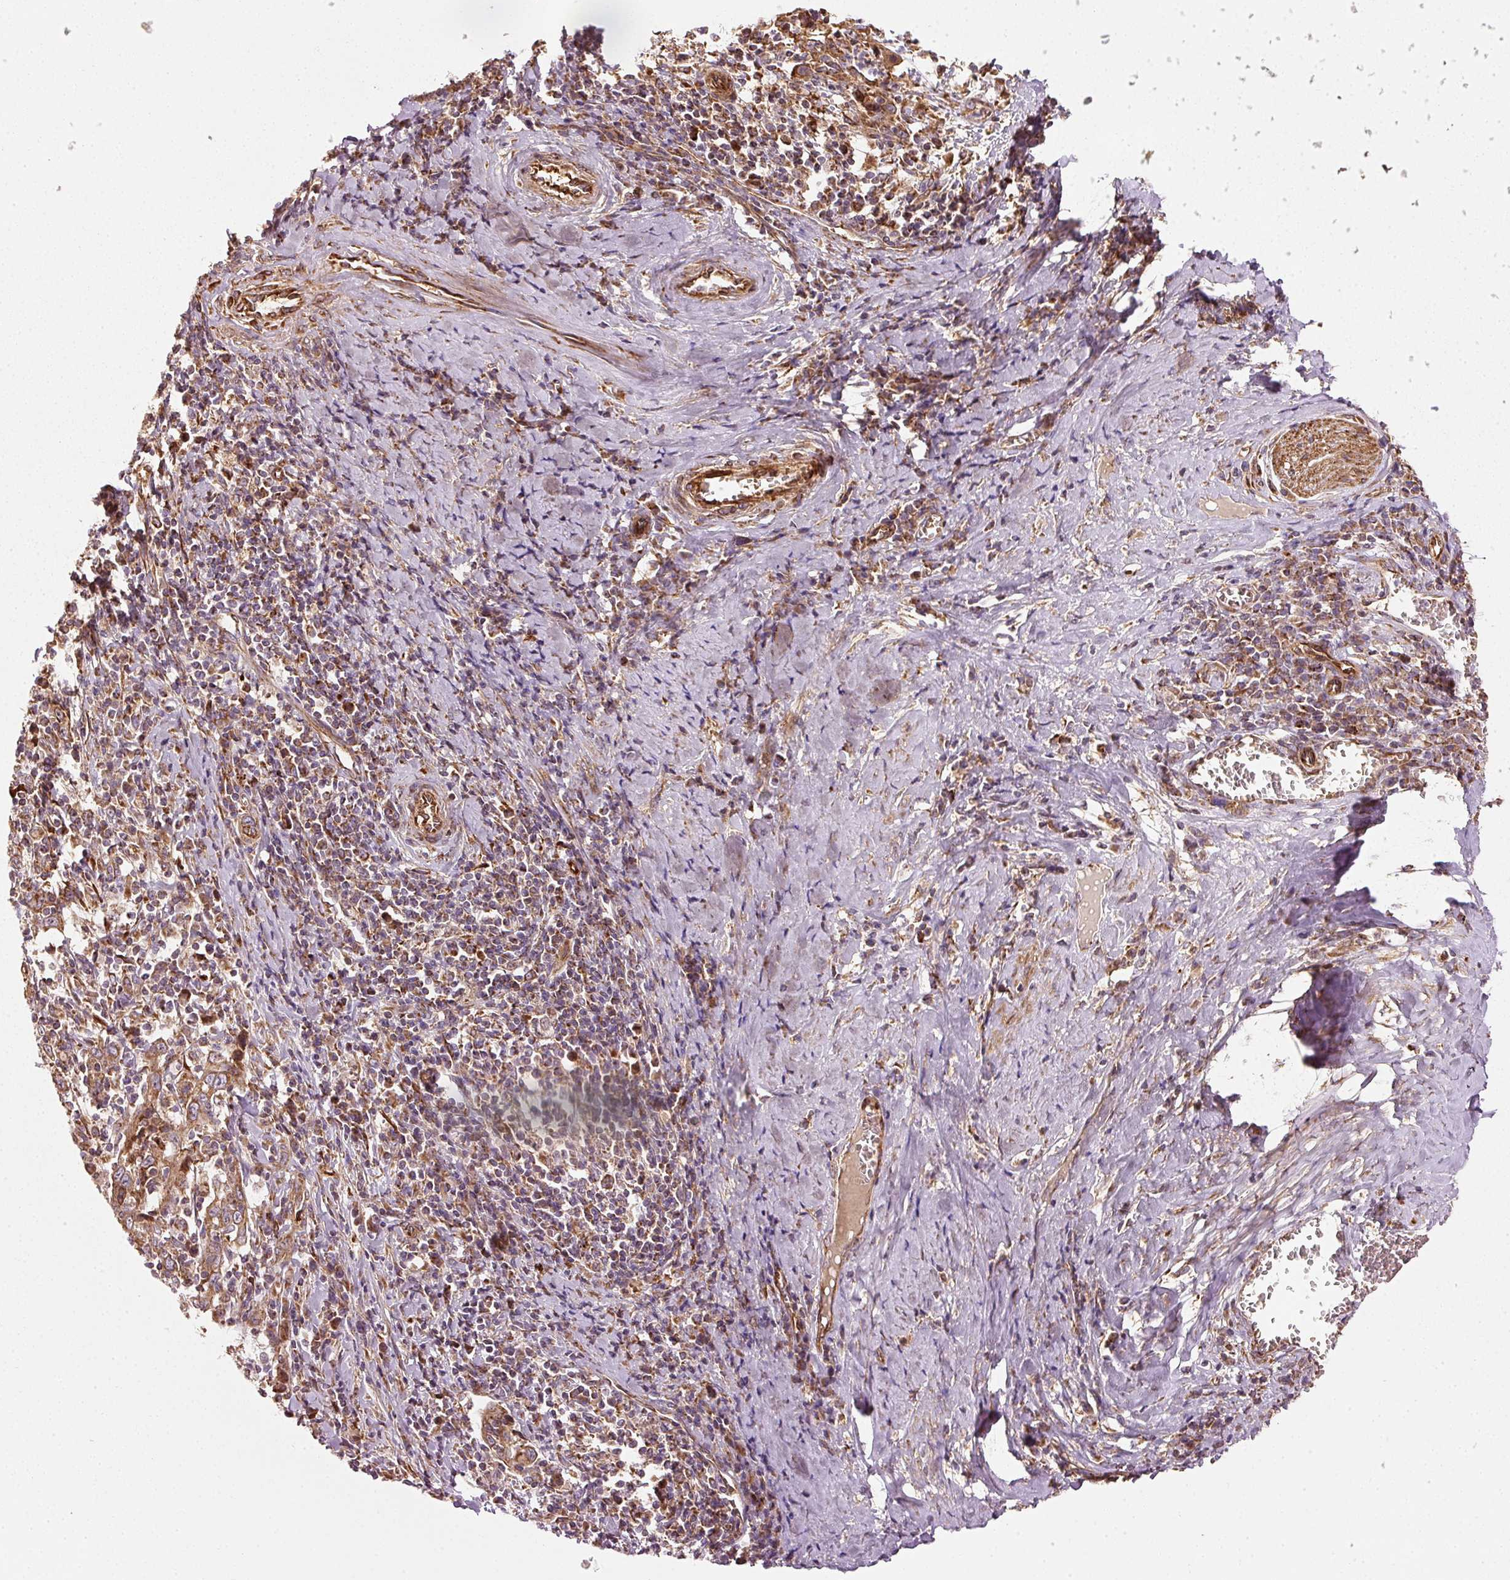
{"staining": {"intensity": "moderate", "quantity": ">75%", "location": "cytoplasmic/membranous"}, "tissue": "cervical cancer", "cell_type": "Tumor cells", "image_type": "cancer", "snomed": [{"axis": "morphology", "description": "Squamous cell carcinoma, NOS"}, {"axis": "topography", "description": "Cervix"}], "caption": "Cervical cancer (squamous cell carcinoma) stained with DAB immunohistochemistry shows medium levels of moderate cytoplasmic/membranous positivity in approximately >75% of tumor cells.", "gene": "ISCU", "patient": {"sex": "female", "age": 46}}